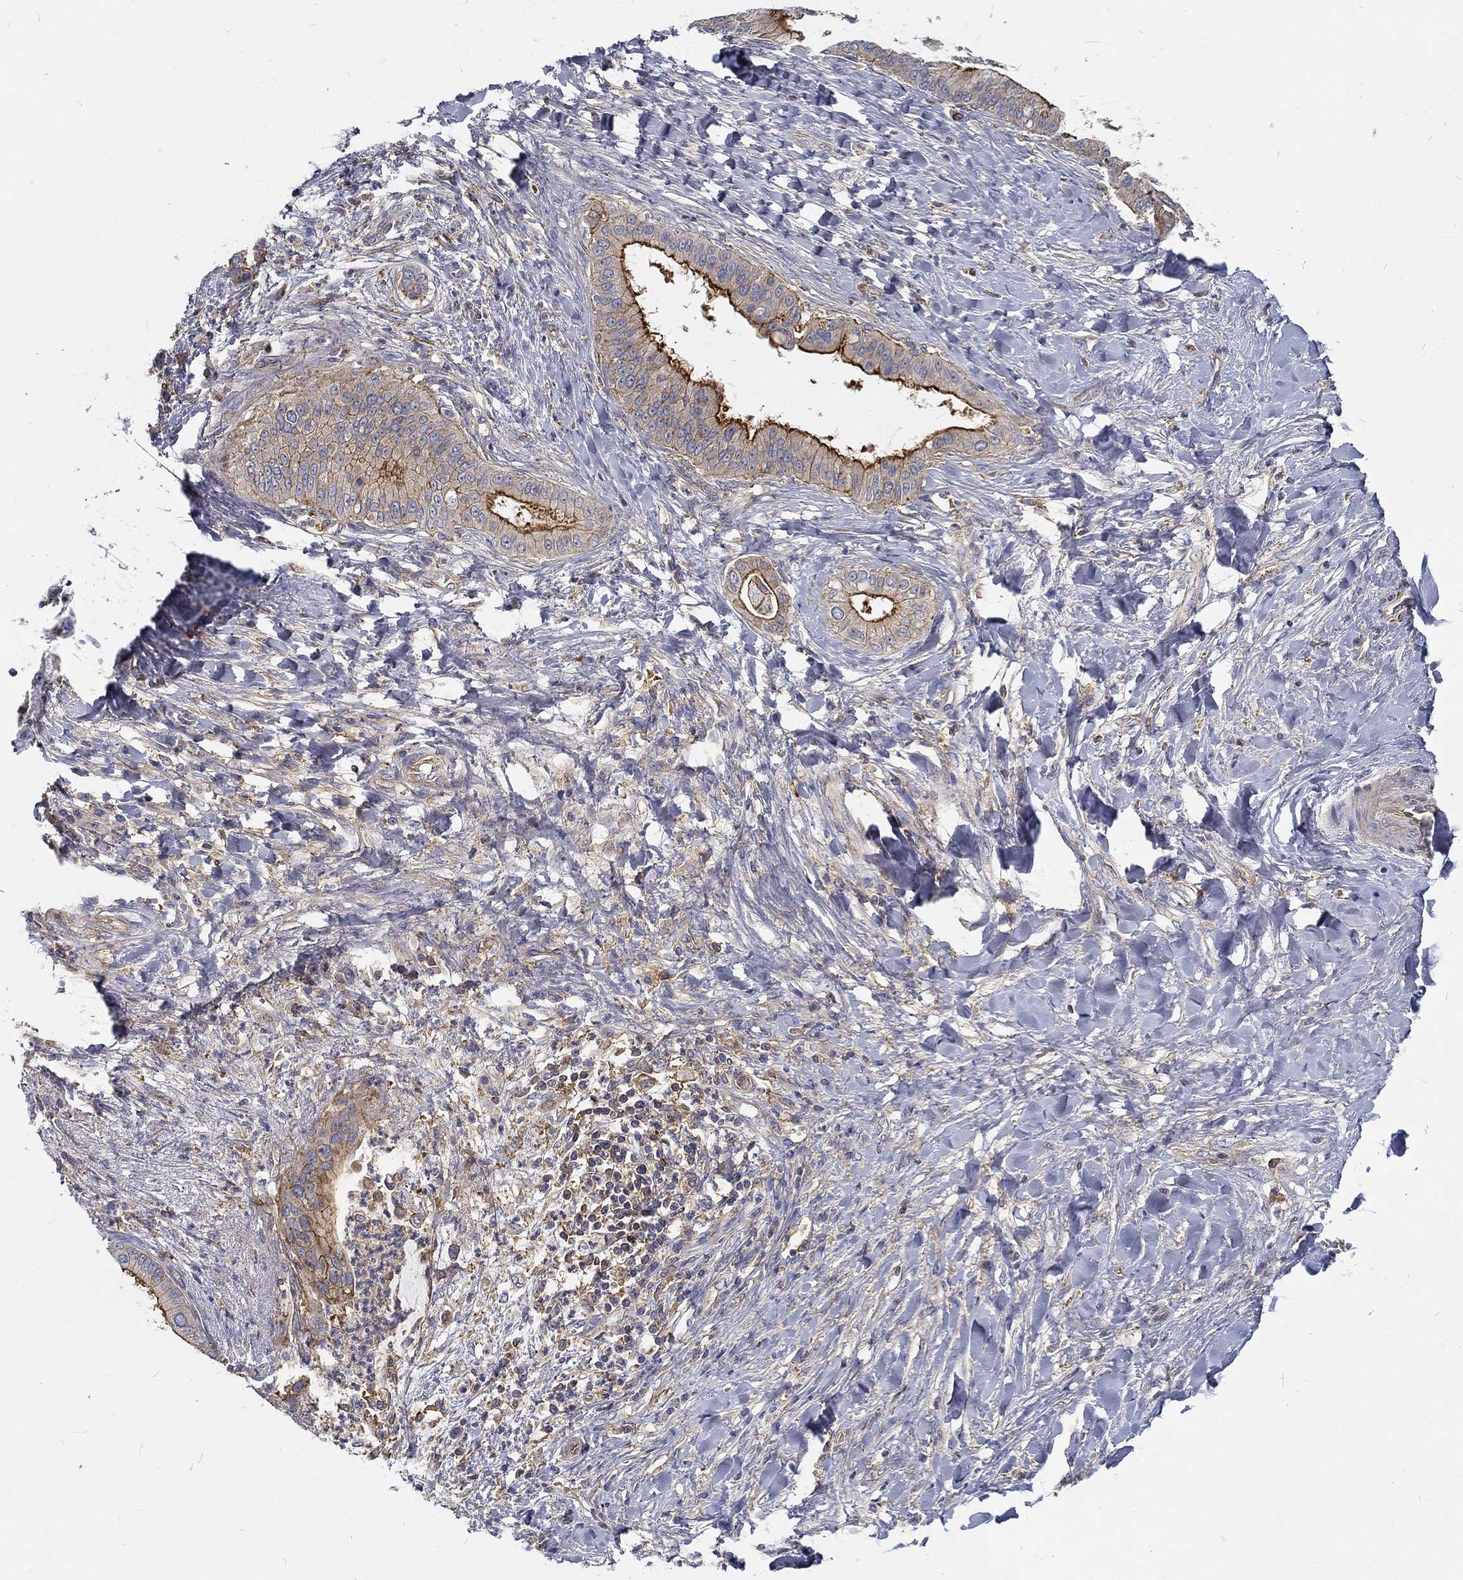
{"staining": {"intensity": "strong", "quantity": "<25%", "location": "cytoplasmic/membranous"}, "tissue": "liver cancer", "cell_type": "Tumor cells", "image_type": "cancer", "snomed": [{"axis": "morphology", "description": "Cholangiocarcinoma"}, {"axis": "topography", "description": "Liver"}], "caption": "Protein staining exhibits strong cytoplasmic/membranous expression in approximately <25% of tumor cells in liver cancer (cholangiocarcinoma).", "gene": "MTMR11", "patient": {"sex": "female", "age": 54}}